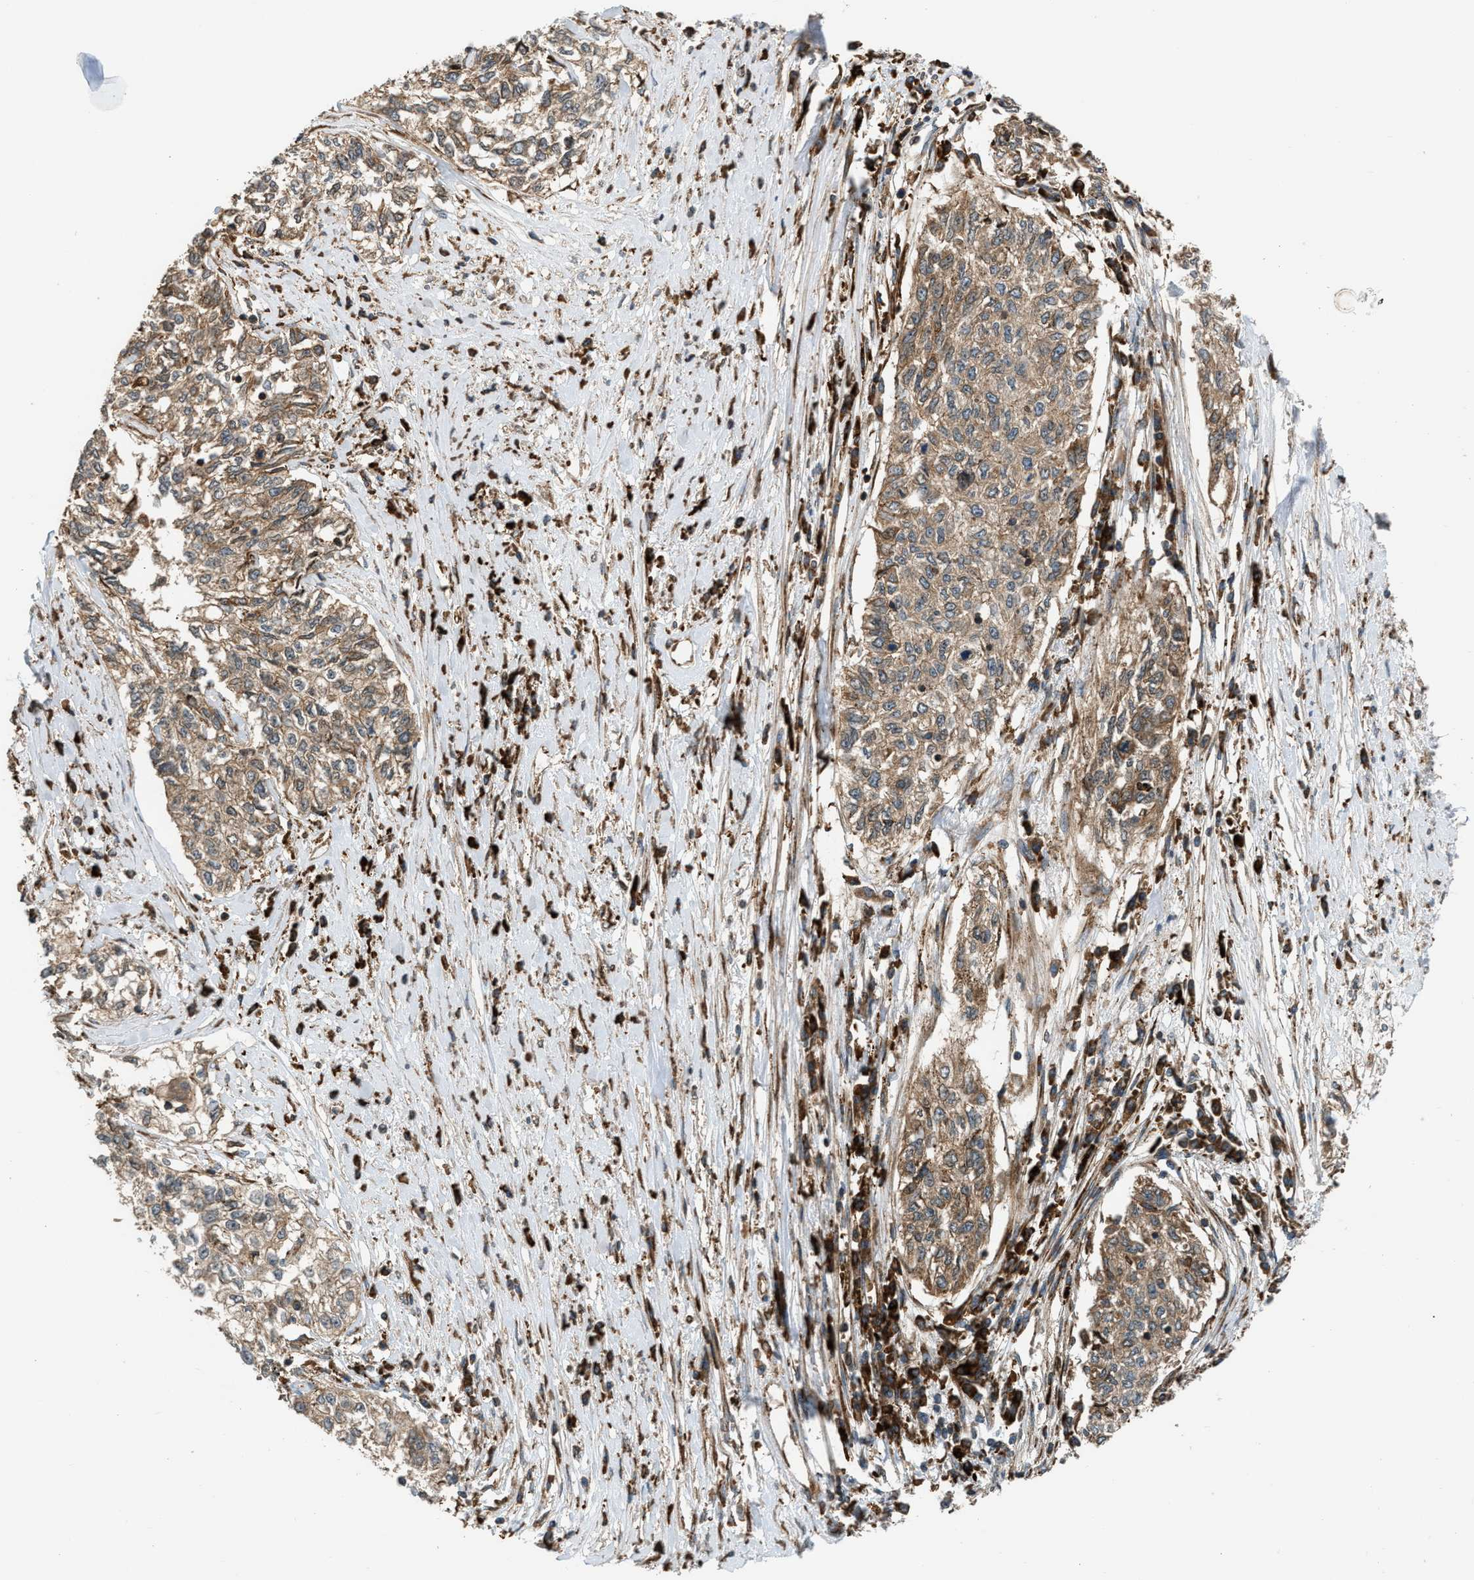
{"staining": {"intensity": "moderate", "quantity": ">75%", "location": "cytoplasmic/membranous"}, "tissue": "cervical cancer", "cell_type": "Tumor cells", "image_type": "cancer", "snomed": [{"axis": "morphology", "description": "Squamous cell carcinoma, NOS"}, {"axis": "topography", "description": "Cervix"}], "caption": "This is an image of immunohistochemistry (IHC) staining of cervical squamous cell carcinoma, which shows moderate expression in the cytoplasmic/membranous of tumor cells.", "gene": "BAIAP2L1", "patient": {"sex": "female", "age": 57}}